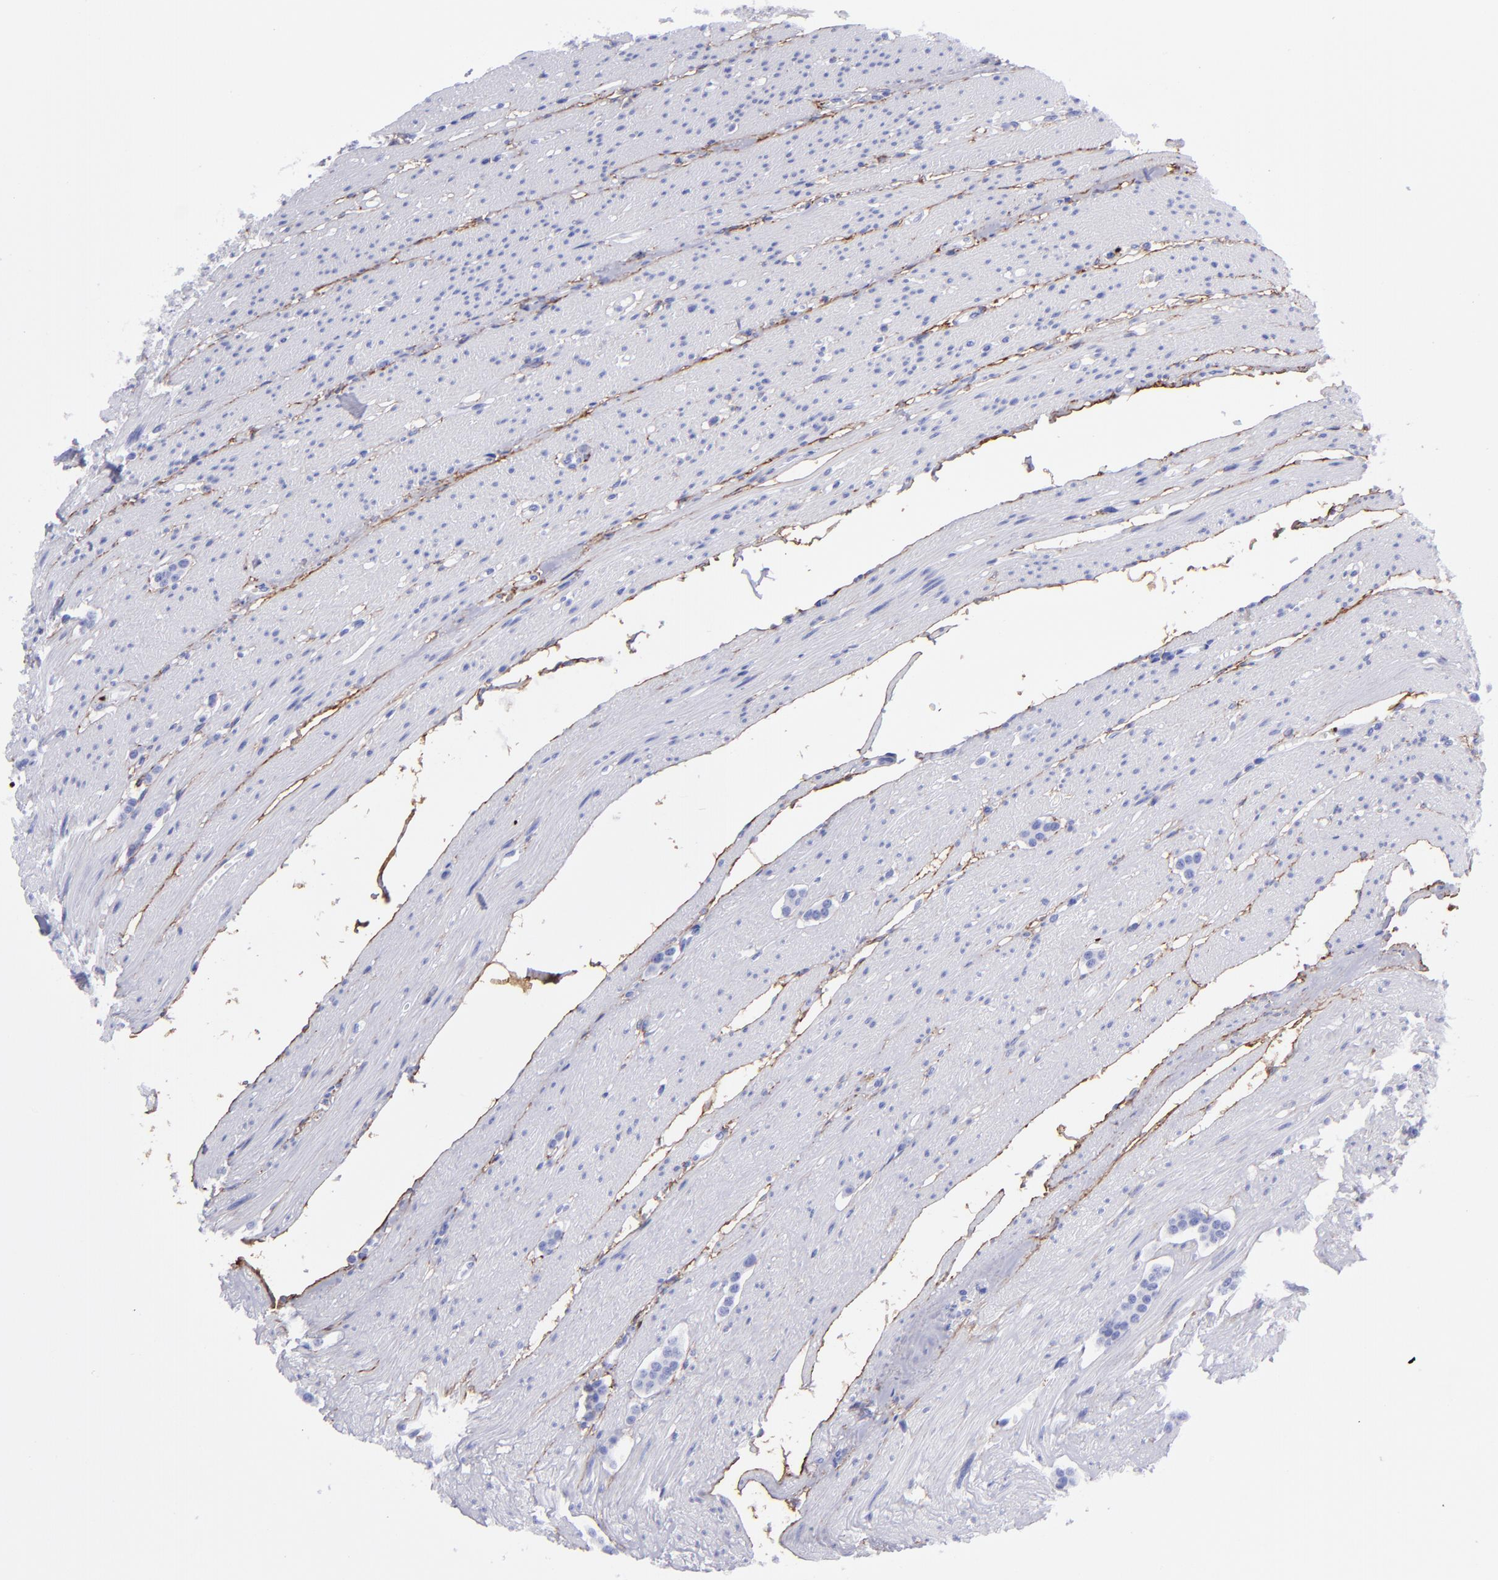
{"staining": {"intensity": "negative", "quantity": "none", "location": "none"}, "tissue": "carcinoid", "cell_type": "Tumor cells", "image_type": "cancer", "snomed": [{"axis": "morphology", "description": "Carcinoid, malignant, NOS"}, {"axis": "topography", "description": "Small intestine"}], "caption": "DAB (3,3'-diaminobenzidine) immunohistochemical staining of carcinoid (malignant) shows no significant positivity in tumor cells.", "gene": "EFCAB13", "patient": {"sex": "male", "age": 60}}